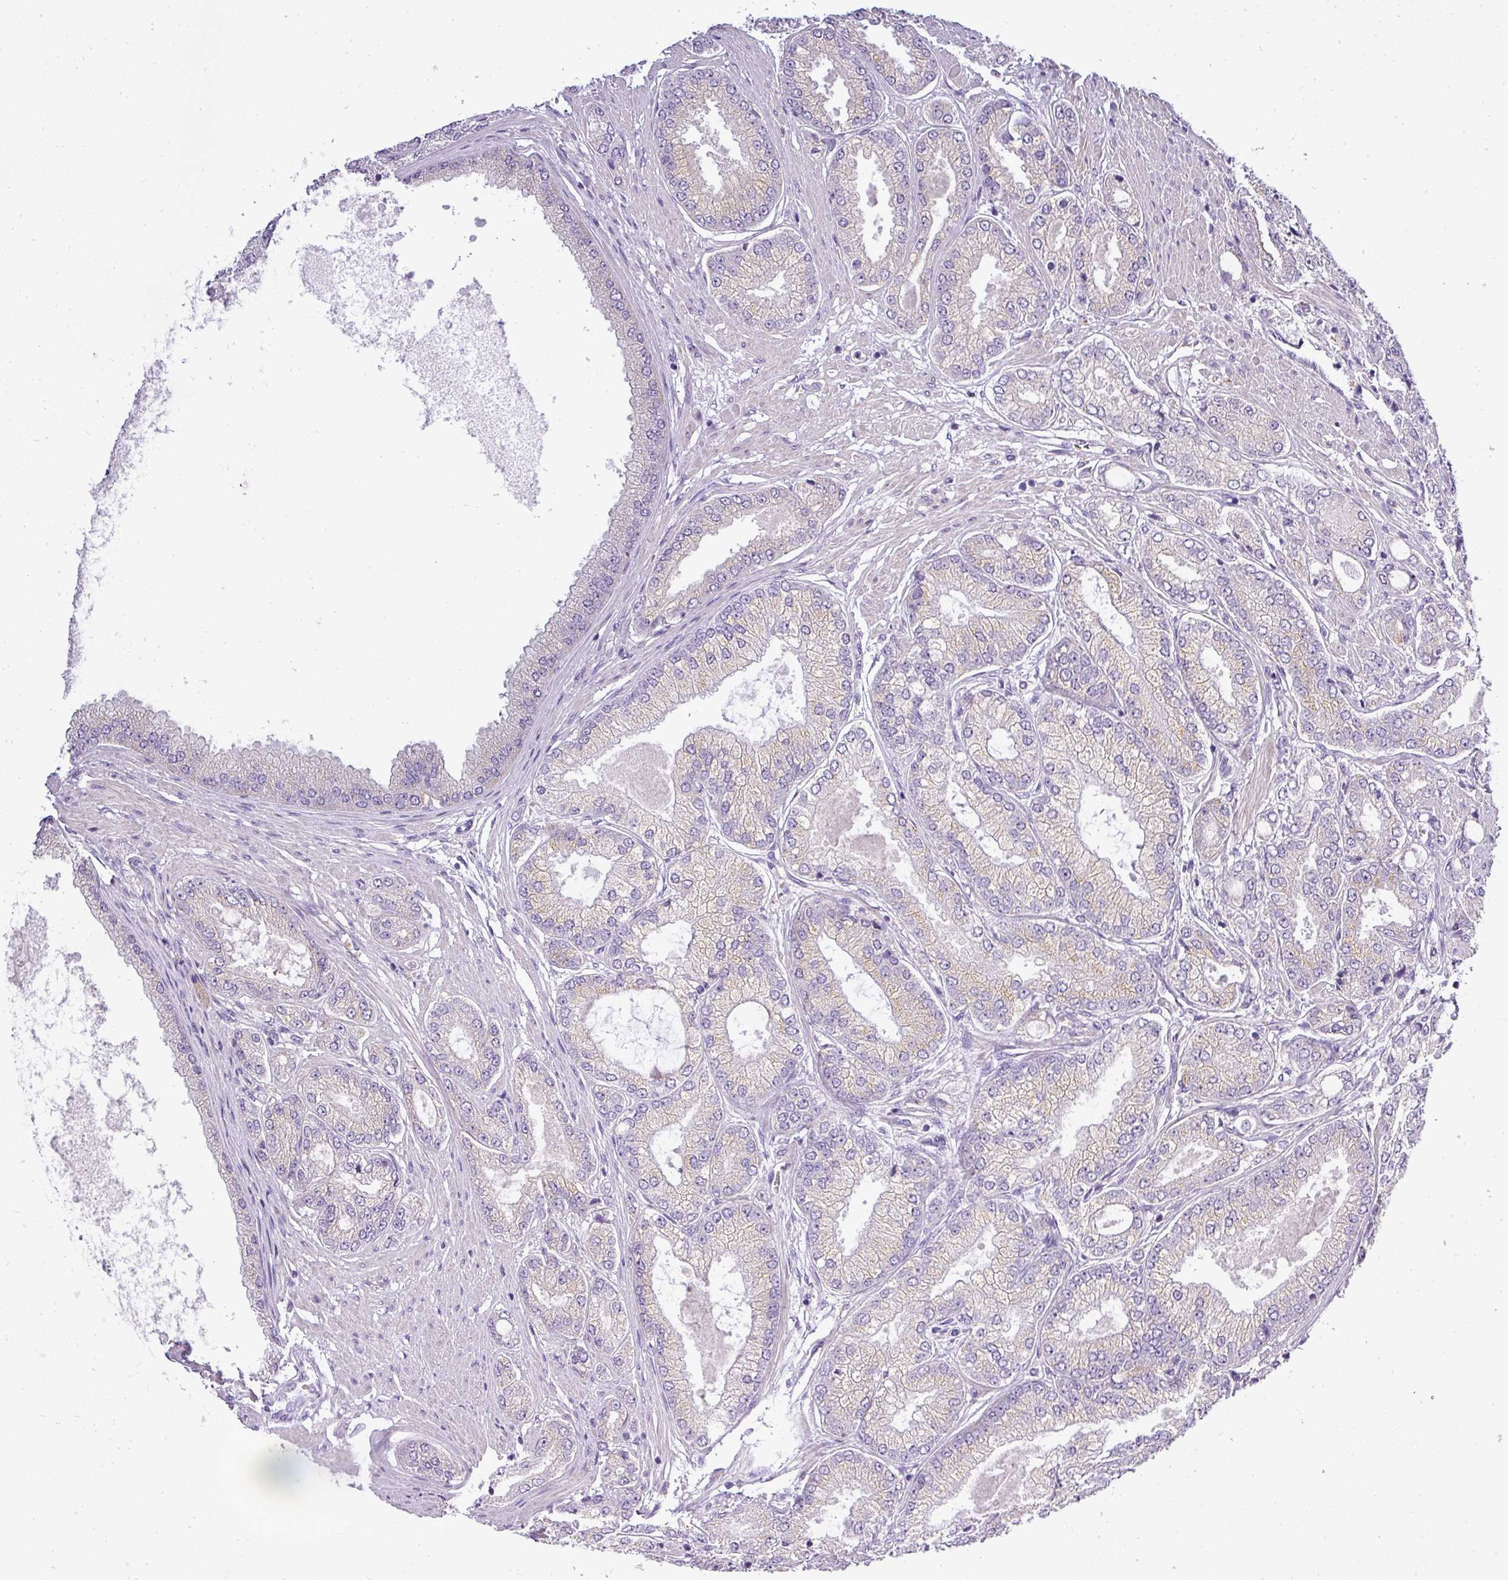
{"staining": {"intensity": "negative", "quantity": "none", "location": "none"}, "tissue": "prostate cancer", "cell_type": "Tumor cells", "image_type": "cancer", "snomed": [{"axis": "morphology", "description": "Adenocarcinoma, High grade"}, {"axis": "topography", "description": "Prostate"}], "caption": "A photomicrograph of human prostate cancer (high-grade adenocarcinoma) is negative for staining in tumor cells. Brightfield microscopy of immunohistochemistry (IHC) stained with DAB (brown) and hematoxylin (blue), captured at high magnification.", "gene": "ATP6V1D", "patient": {"sex": "male", "age": 71}}